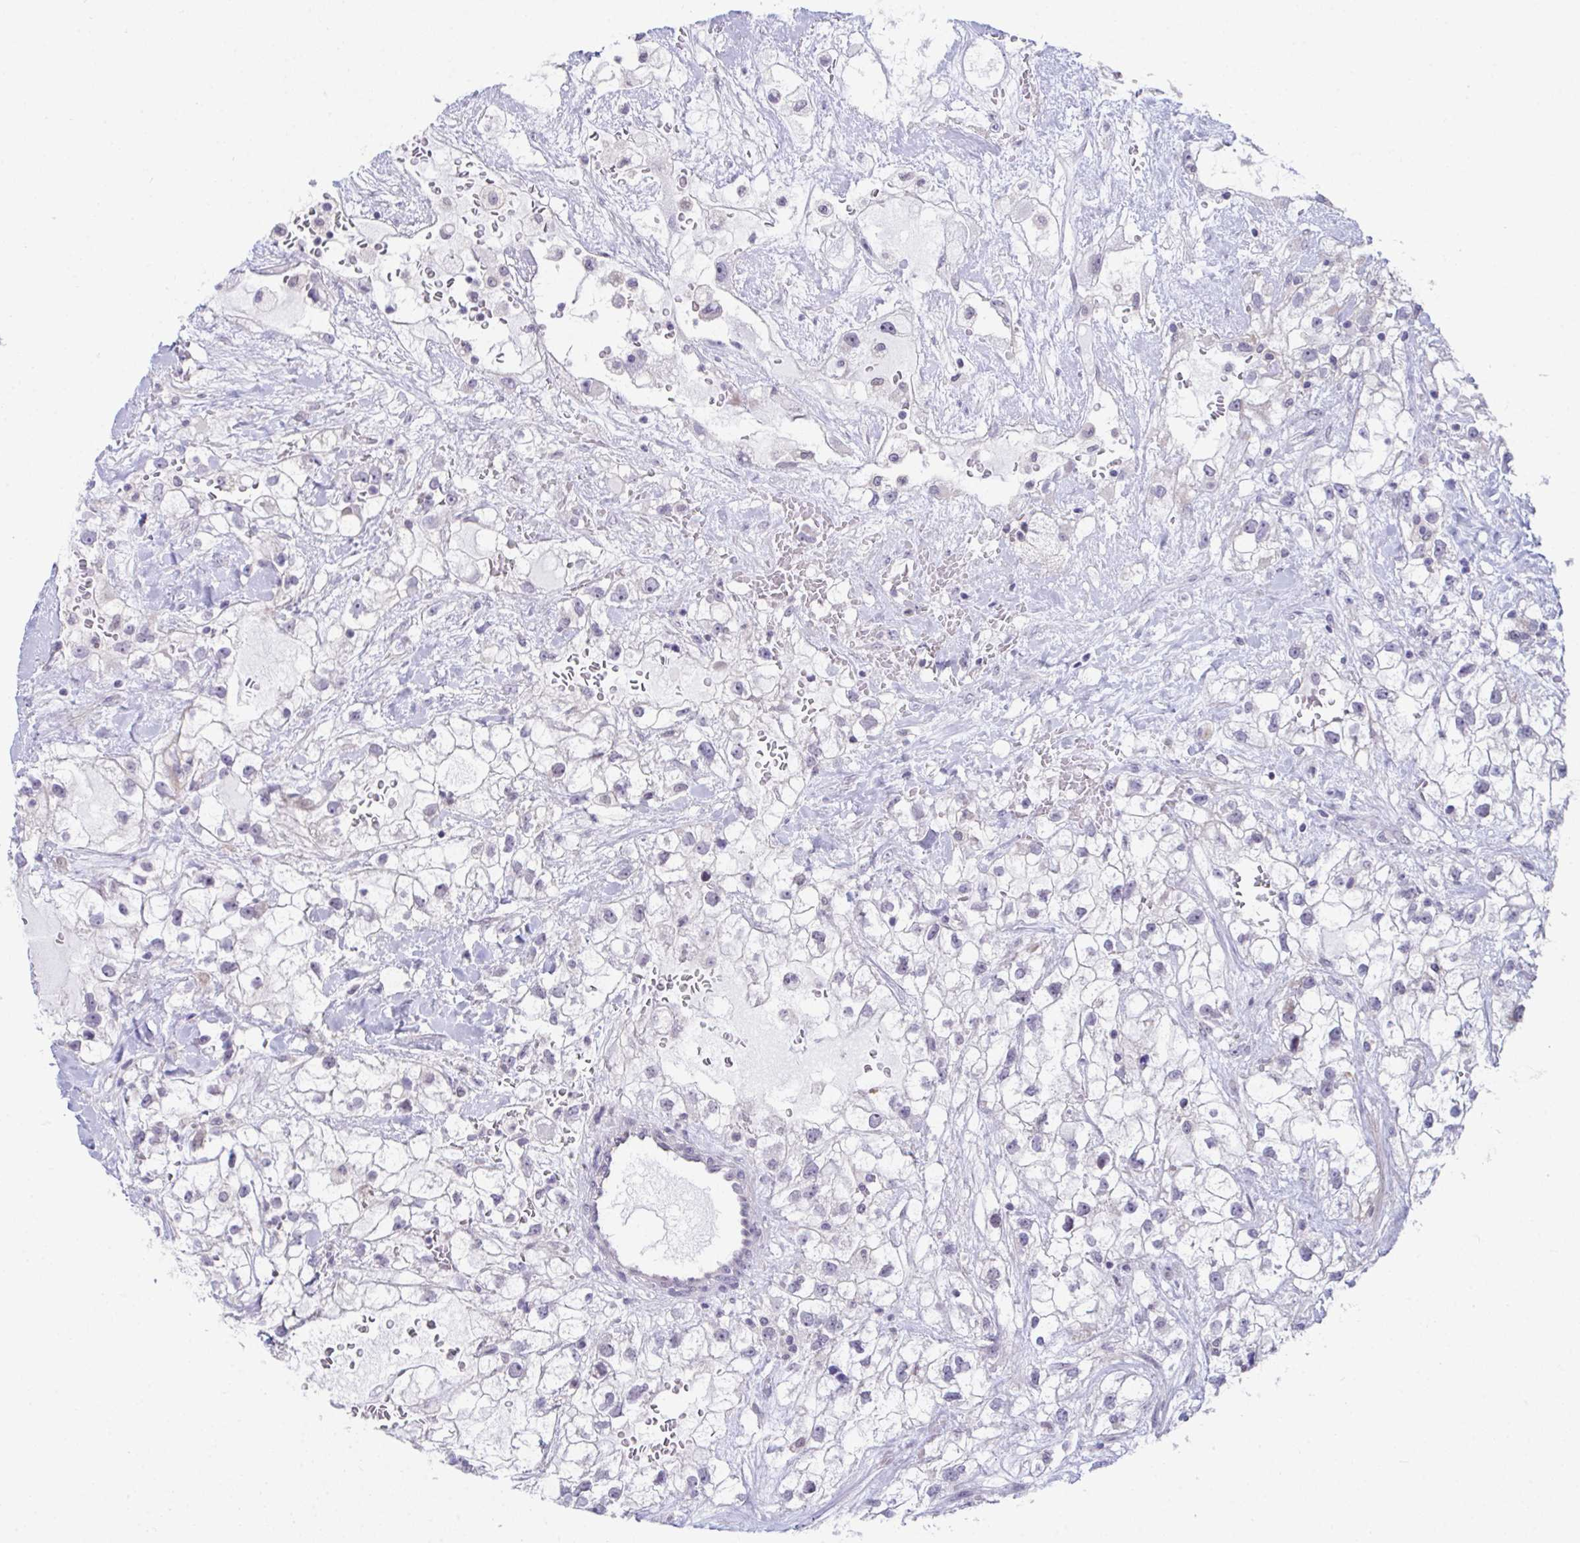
{"staining": {"intensity": "negative", "quantity": "none", "location": "none"}, "tissue": "renal cancer", "cell_type": "Tumor cells", "image_type": "cancer", "snomed": [{"axis": "morphology", "description": "Adenocarcinoma, NOS"}, {"axis": "topography", "description": "Kidney"}], "caption": "Tumor cells show no significant protein positivity in renal cancer (adenocarcinoma).", "gene": "ATP6V0D2", "patient": {"sex": "male", "age": 59}}